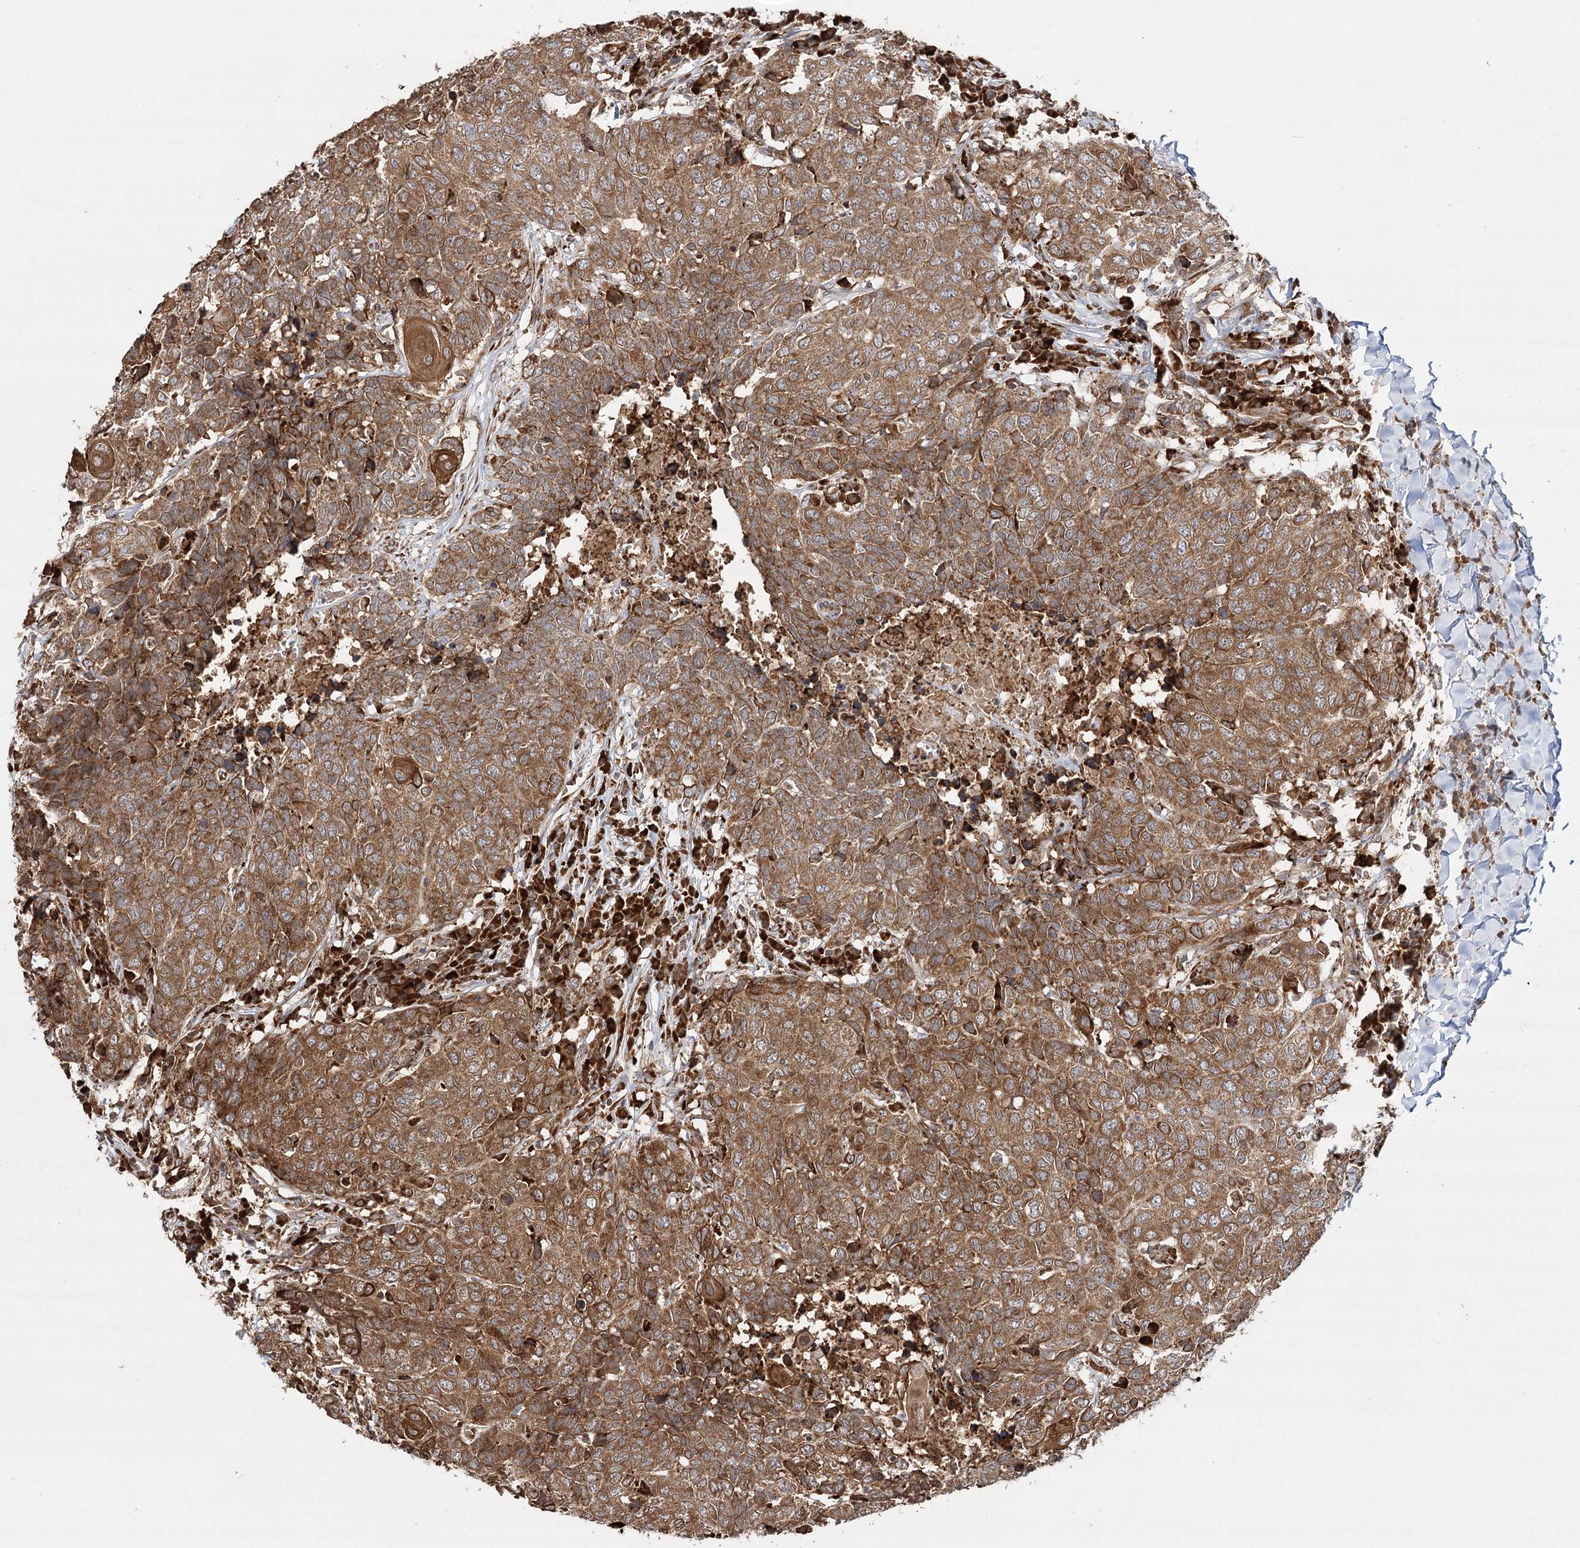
{"staining": {"intensity": "moderate", "quantity": ">75%", "location": "cytoplasmic/membranous"}, "tissue": "head and neck cancer", "cell_type": "Tumor cells", "image_type": "cancer", "snomed": [{"axis": "morphology", "description": "Squamous cell carcinoma, NOS"}, {"axis": "topography", "description": "Head-Neck"}], "caption": "Head and neck cancer (squamous cell carcinoma) stained for a protein displays moderate cytoplasmic/membranous positivity in tumor cells. The staining was performed using DAB (3,3'-diaminobenzidine), with brown indicating positive protein expression. Nuclei are stained blue with hematoxylin.", "gene": "DNAJB14", "patient": {"sex": "male", "age": 66}}